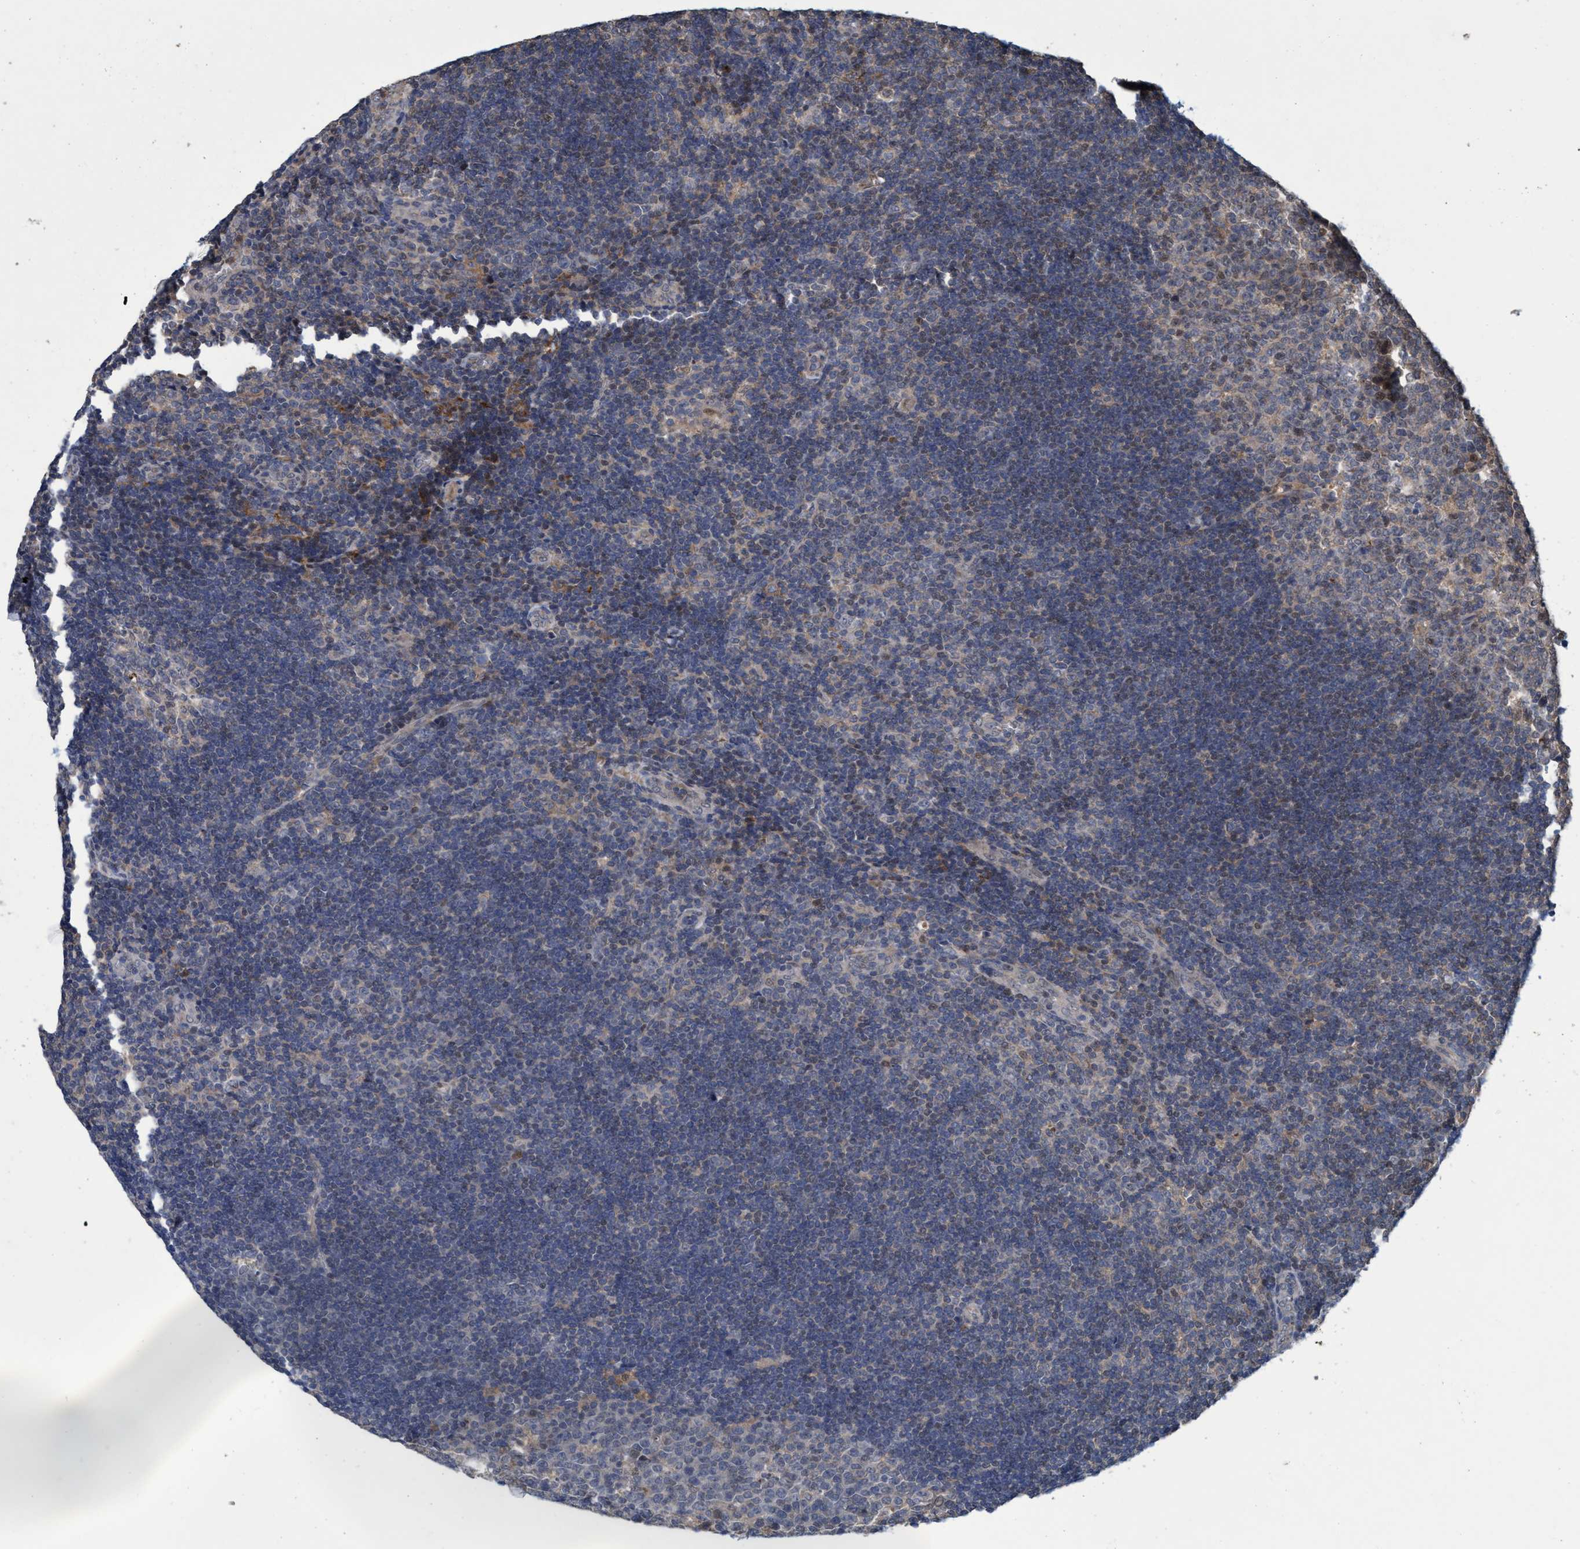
{"staining": {"intensity": "weak", "quantity": "<25%", "location": "cytoplasmic/membranous"}, "tissue": "lymph node", "cell_type": "Germinal center cells", "image_type": "normal", "snomed": [{"axis": "morphology", "description": "Normal tissue, NOS"}, {"axis": "topography", "description": "Lymph node"}, {"axis": "topography", "description": "Salivary gland"}], "caption": "An immunohistochemistry histopathology image of benign lymph node is shown. There is no staining in germinal center cells of lymph node. (Stains: DAB IHC with hematoxylin counter stain, Microscopy: brightfield microscopy at high magnification).", "gene": "ZNF677", "patient": {"sex": "male", "age": 8}}